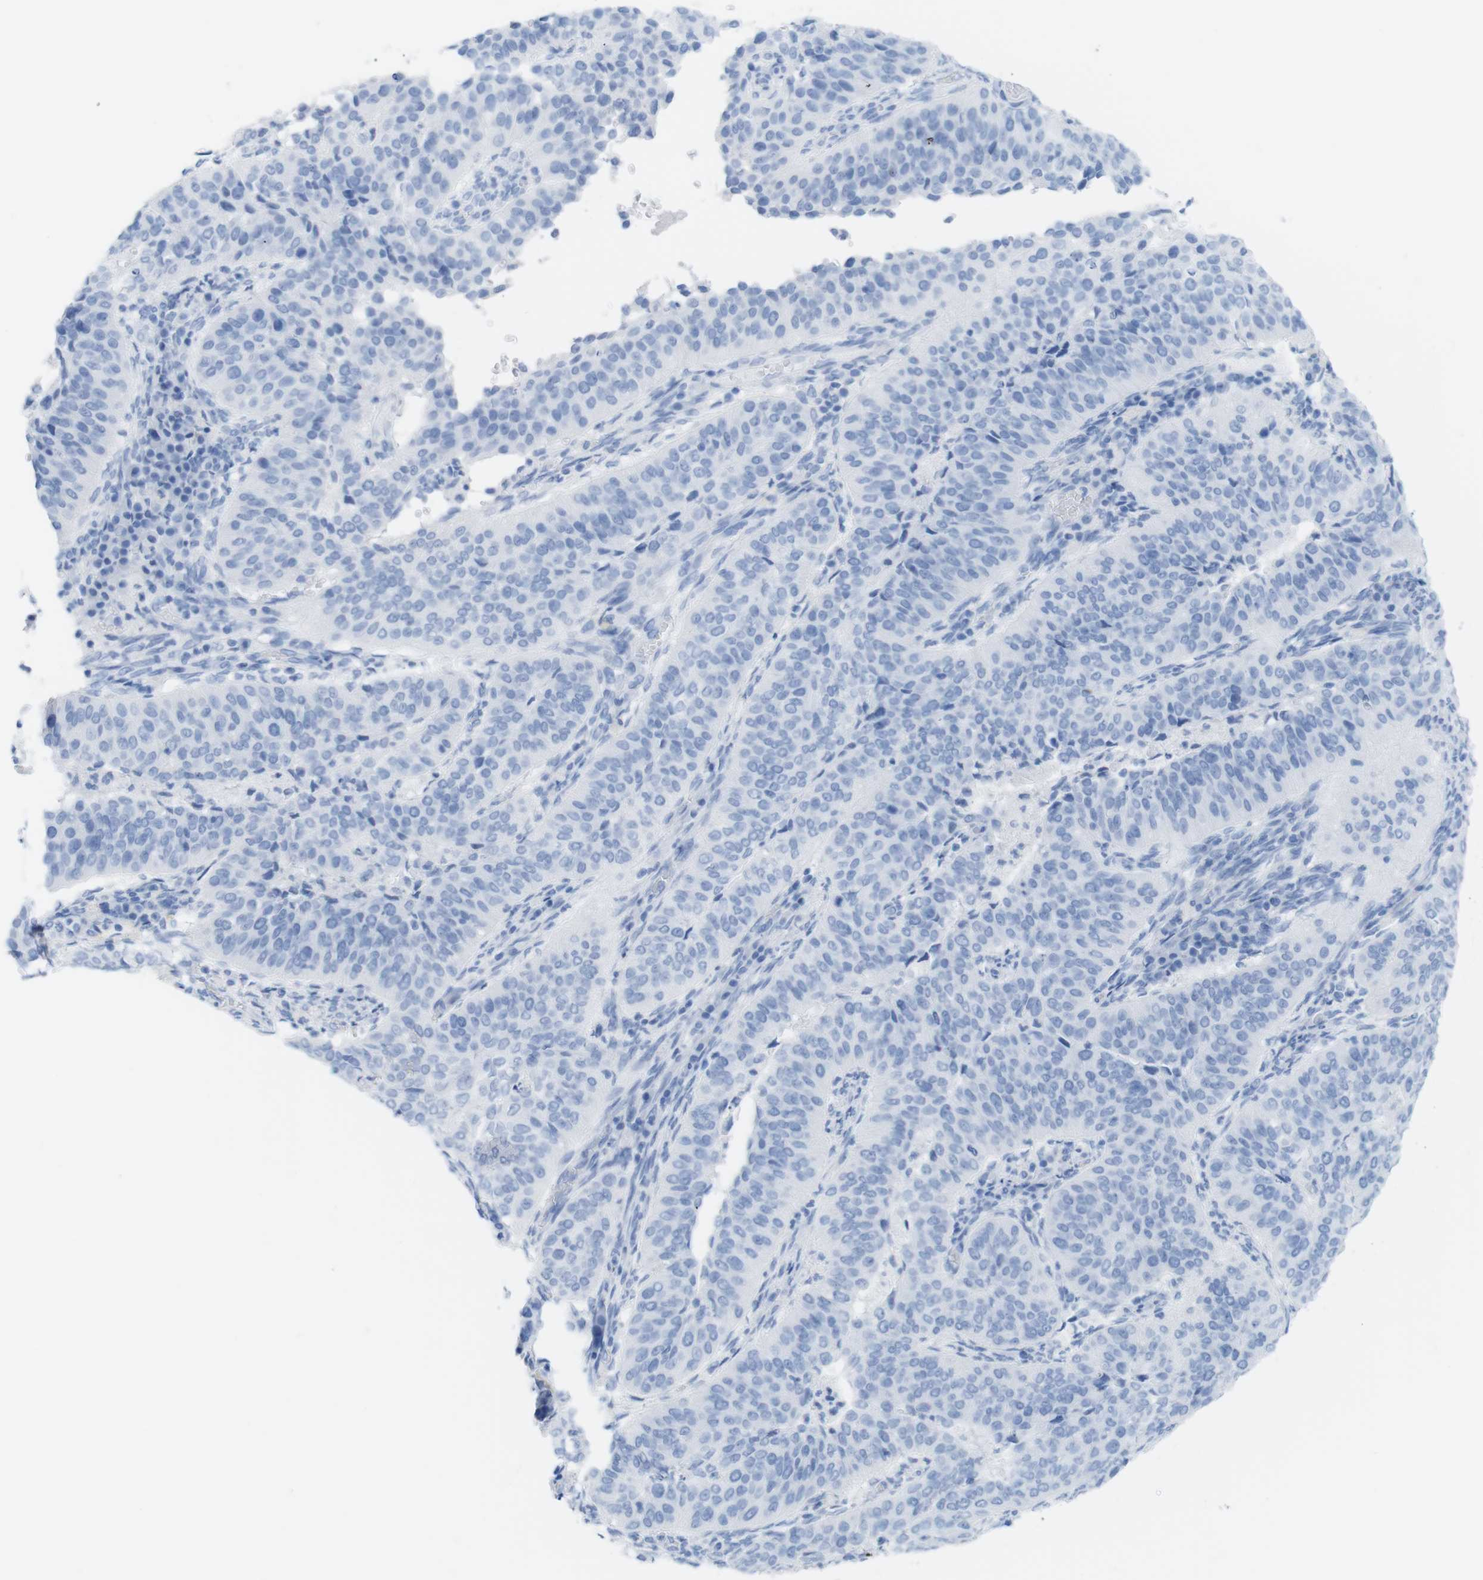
{"staining": {"intensity": "negative", "quantity": "none", "location": "none"}, "tissue": "cervical cancer", "cell_type": "Tumor cells", "image_type": "cancer", "snomed": [{"axis": "morphology", "description": "Normal tissue, NOS"}, {"axis": "morphology", "description": "Squamous cell carcinoma, NOS"}, {"axis": "topography", "description": "Cervix"}], "caption": "Tumor cells show no significant expression in cervical squamous cell carcinoma.", "gene": "MYH7", "patient": {"sex": "female", "age": 39}}